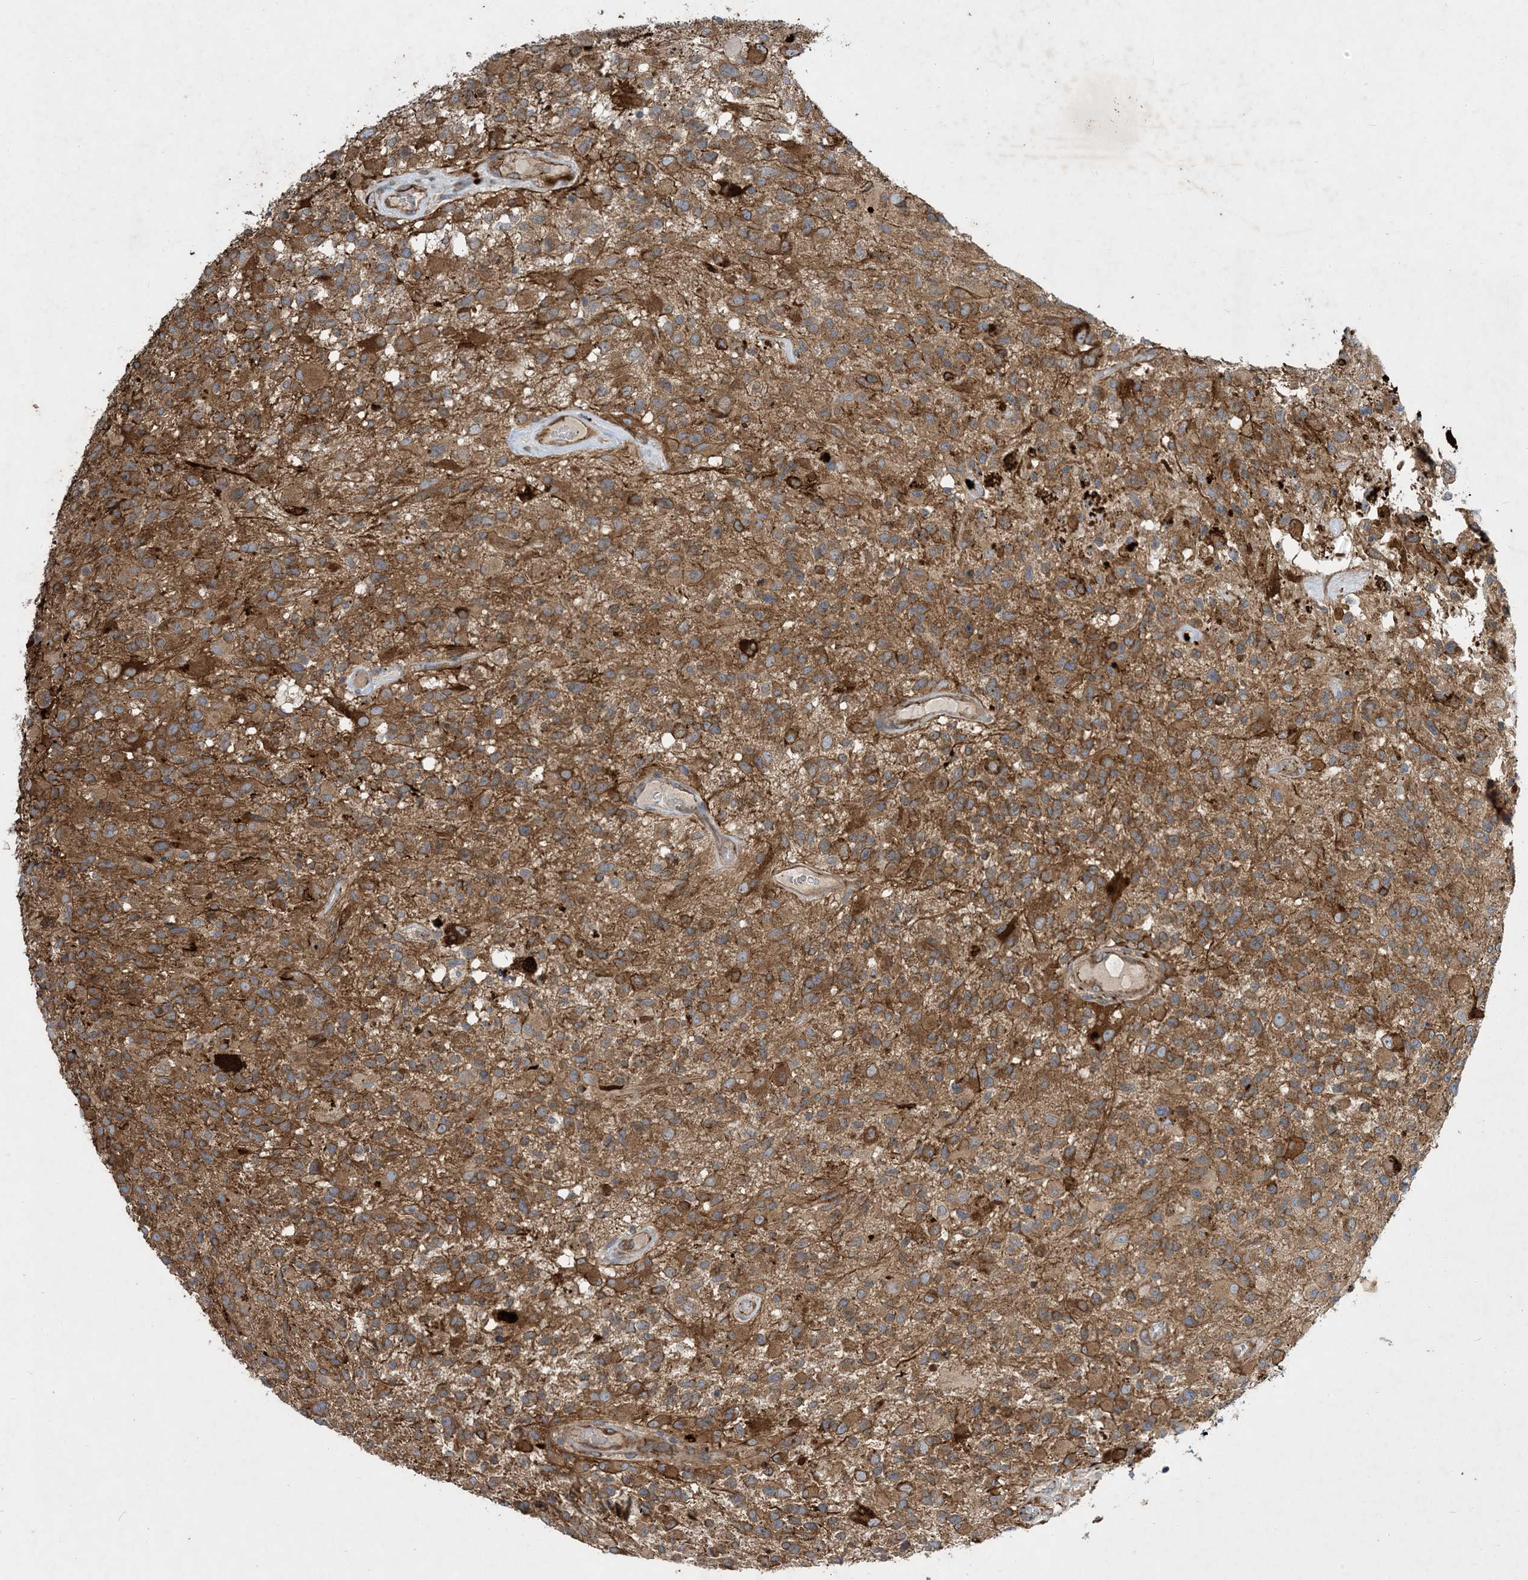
{"staining": {"intensity": "moderate", "quantity": ">75%", "location": "cytoplasmic/membranous"}, "tissue": "glioma", "cell_type": "Tumor cells", "image_type": "cancer", "snomed": [{"axis": "morphology", "description": "Glioma, malignant, High grade"}, {"axis": "morphology", "description": "Glioblastoma, NOS"}, {"axis": "topography", "description": "Brain"}], "caption": "There is medium levels of moderate cytoplasmic/membranous expression in tumor cells of high-grade glioma (malignant), as demonstrated by immunohistochemical staining (brown color).", "gene": "OTOP1", "patient": {"sex": "male", "age": 60}}